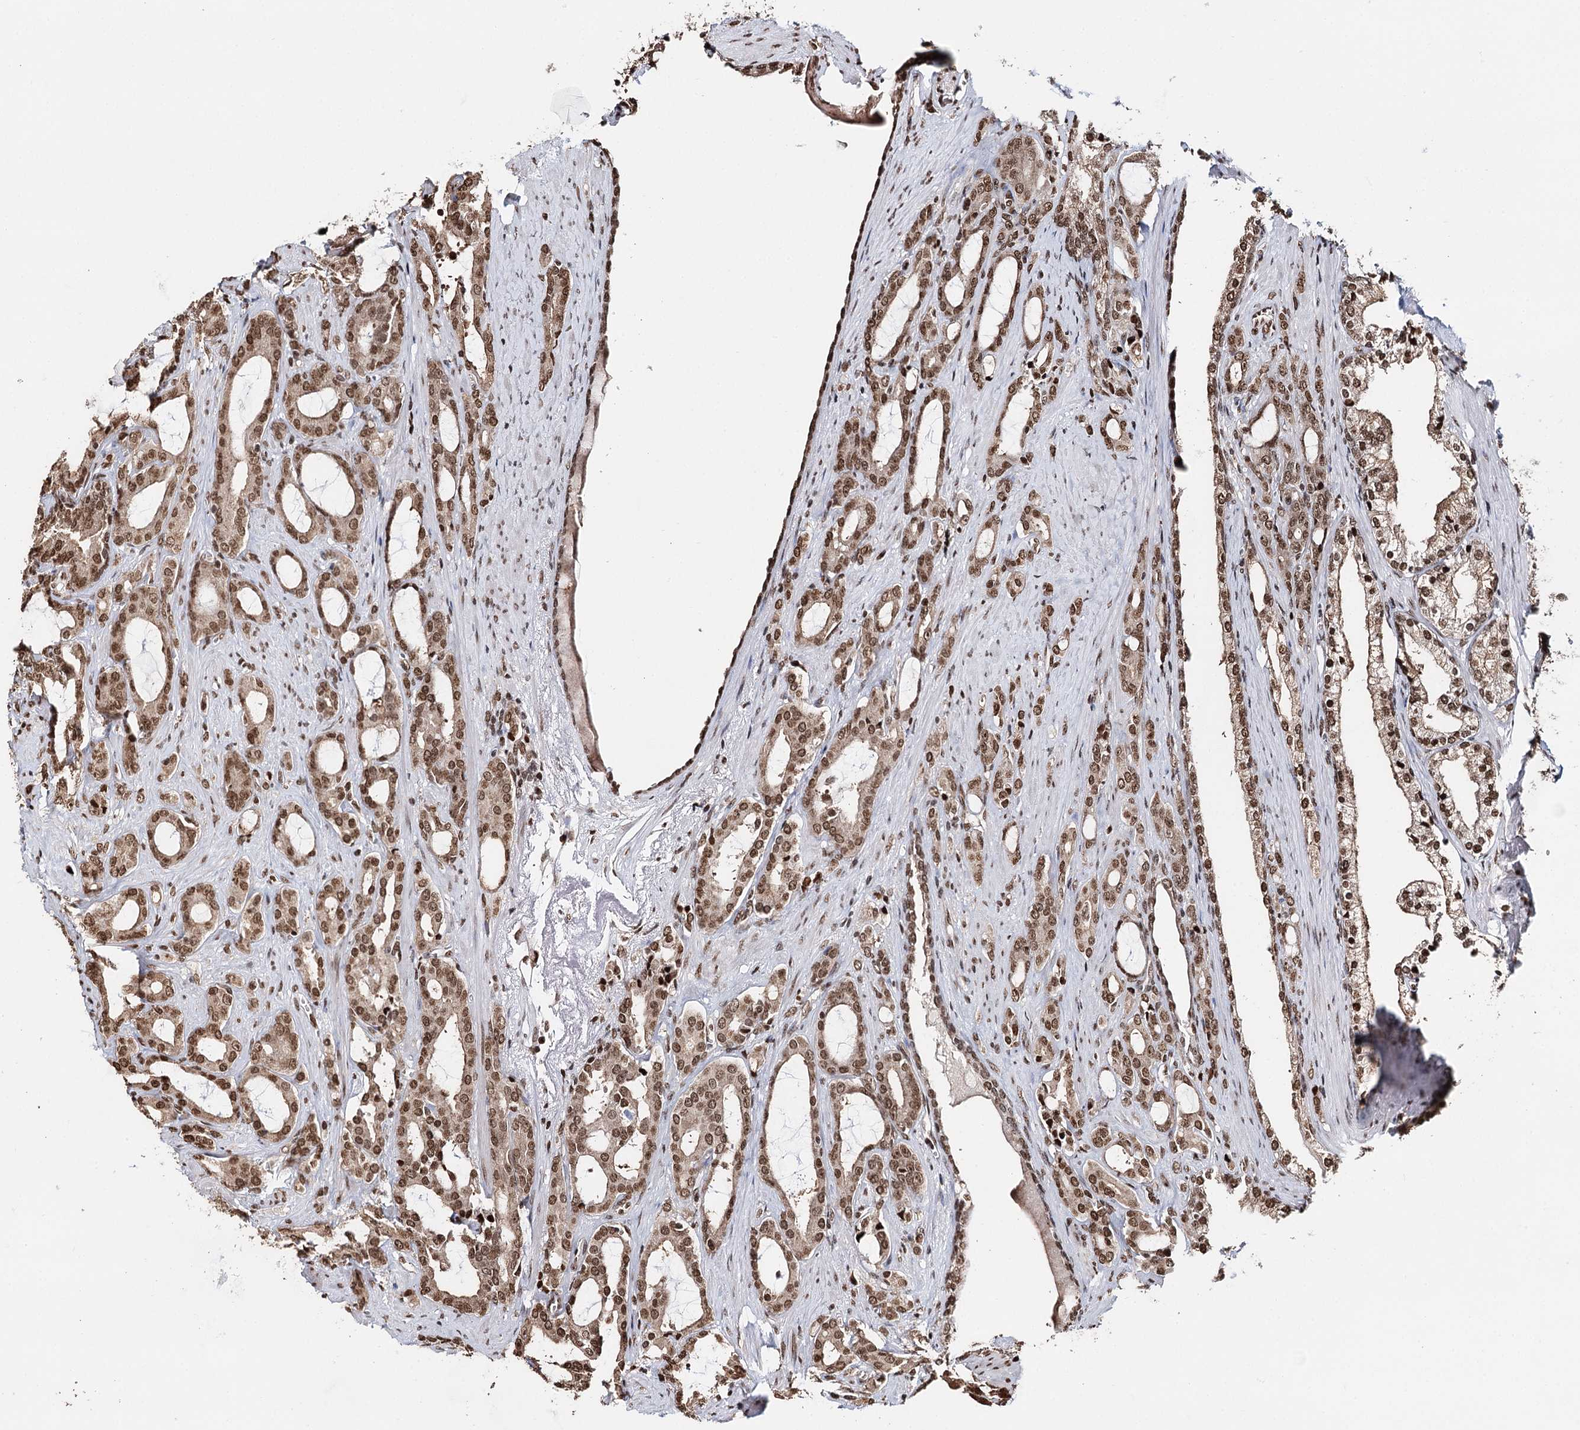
{"staining": {"intensity": "moderate", "quantity": ">75%", "location": "nuclear"}, "tissue": "prostate cancer", "cell_type": "Tumor cells", "image_type": "cancer", "snomed": [{"axis": "morphology", "description": "Adenocarcinoma, High grade"}, {"axis": "topography", "description": "Prostate"}], "caption": "Prostate cancer stained with DAB IHC shows medium levels of moderate nuclear expression in approximately >75% of tumor cells.", "gene": "RPS27A", "patient": {"sex": "male", "age": 72}}